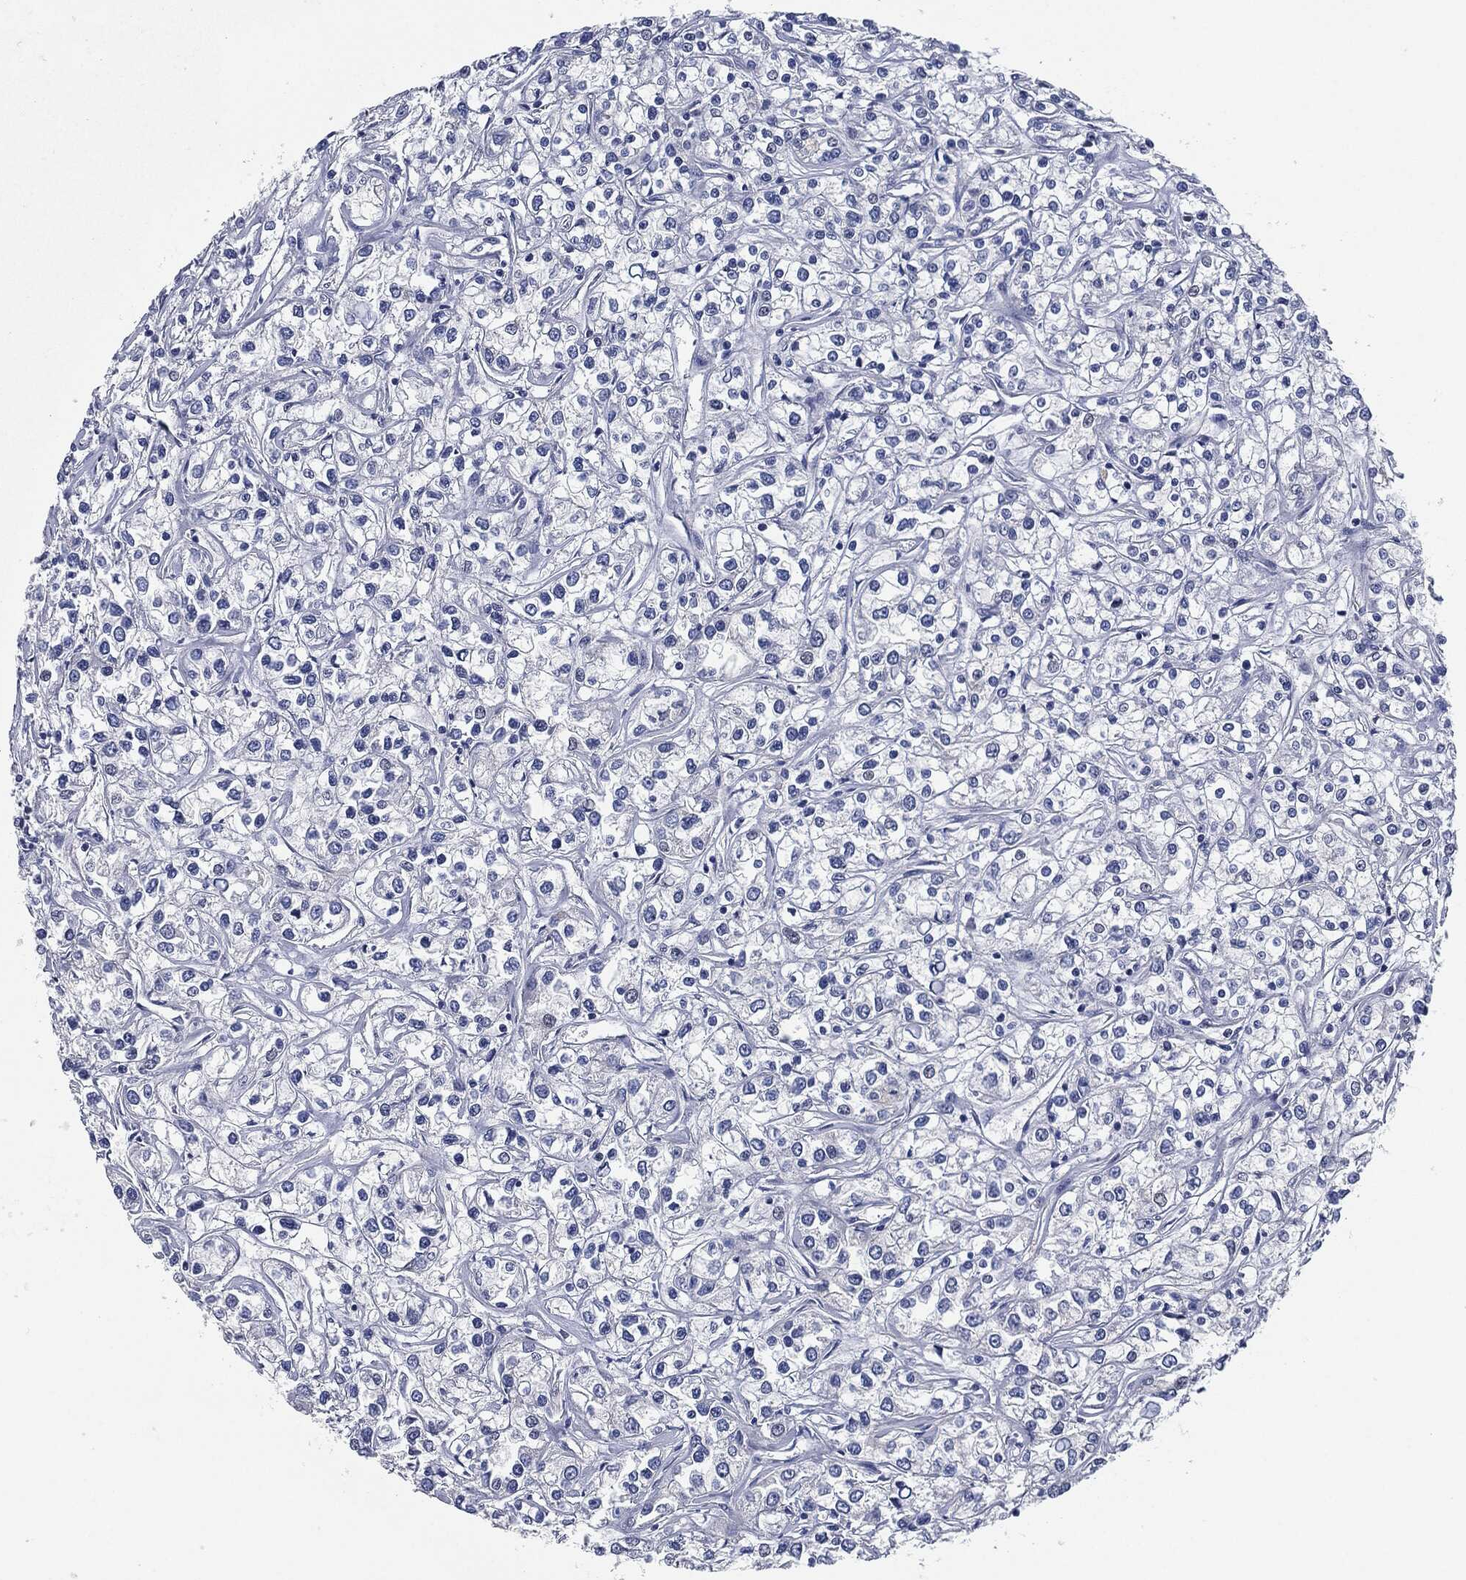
{"staining": {"intensity": "negative", "quantity": "none", "location": "none"}, "tissue": "renal cancer", "cell_type": "Tumor cells", "image_type": "cancer", "snomed": [{"axis": "morphology", "description": "Adenocarcinoma, NOS"}, {"axis": "topography", "description": "Kidney"}], "caption": "IHC histopathology image of neoplastic tissue: human adenocarcinoma (renal) stained with DAB (3,3'-diaminobenzidine) exhibits no significant protein positivity in tumor cells.", "gene": "CD27", "patient": {"sex": "female", "age": 59}}